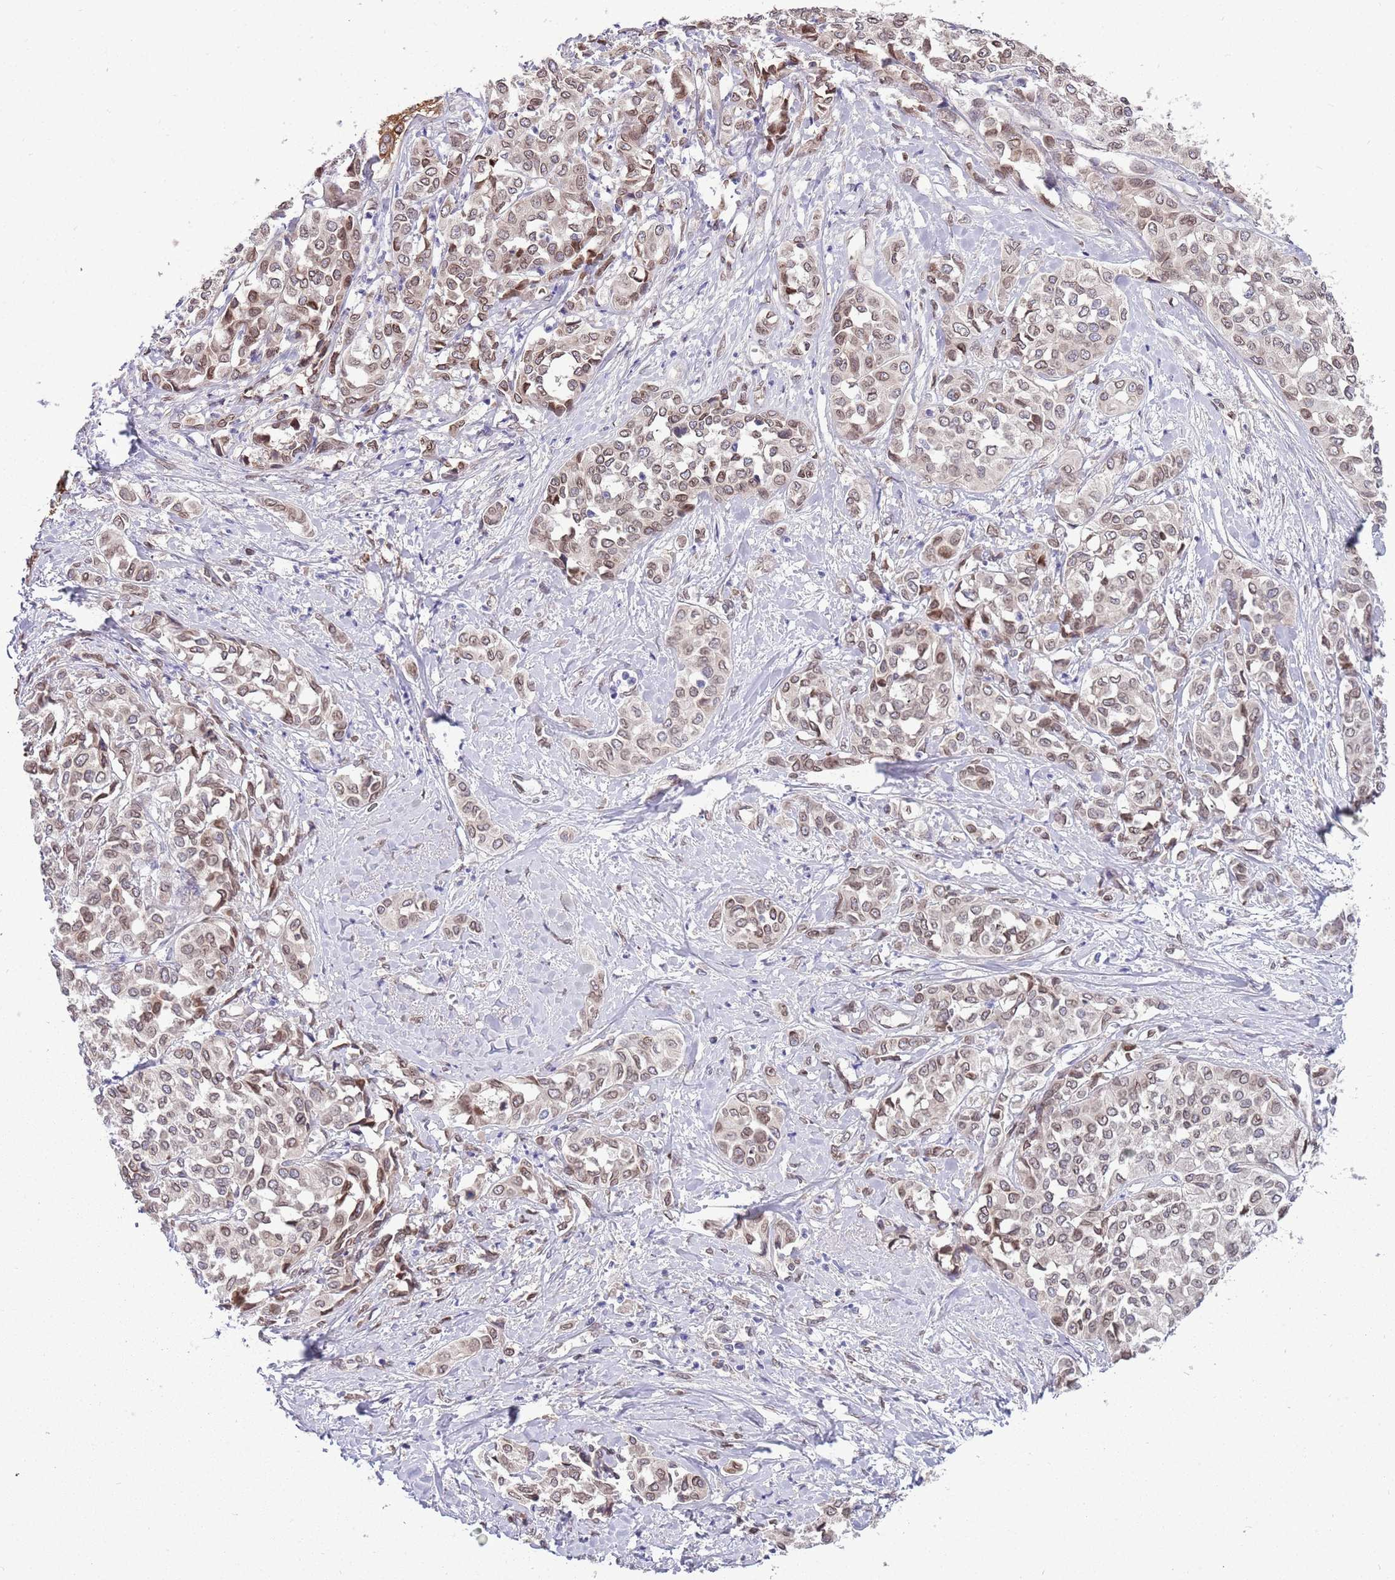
{"staining": {"intensity": "weak", "quantity": "25%-75%", "location": "nuclear"}, "tissue": "liver cancer", "cell_type": "Tumor cells", "image_type": "cancer", "snomed": [{"axis": "morphology", "description": "Cholangiocarcinoma"}, {"axis": "topography", "description": "Liver"}], "caption": "Human cholangiocarcinoma (liver) stained with a brown dye demonstrates weak nuclear positive expression in about 25%-75% of tumor cells.", "gene": "ZNF665", "patient": {"sex": "female", "age": 77}}